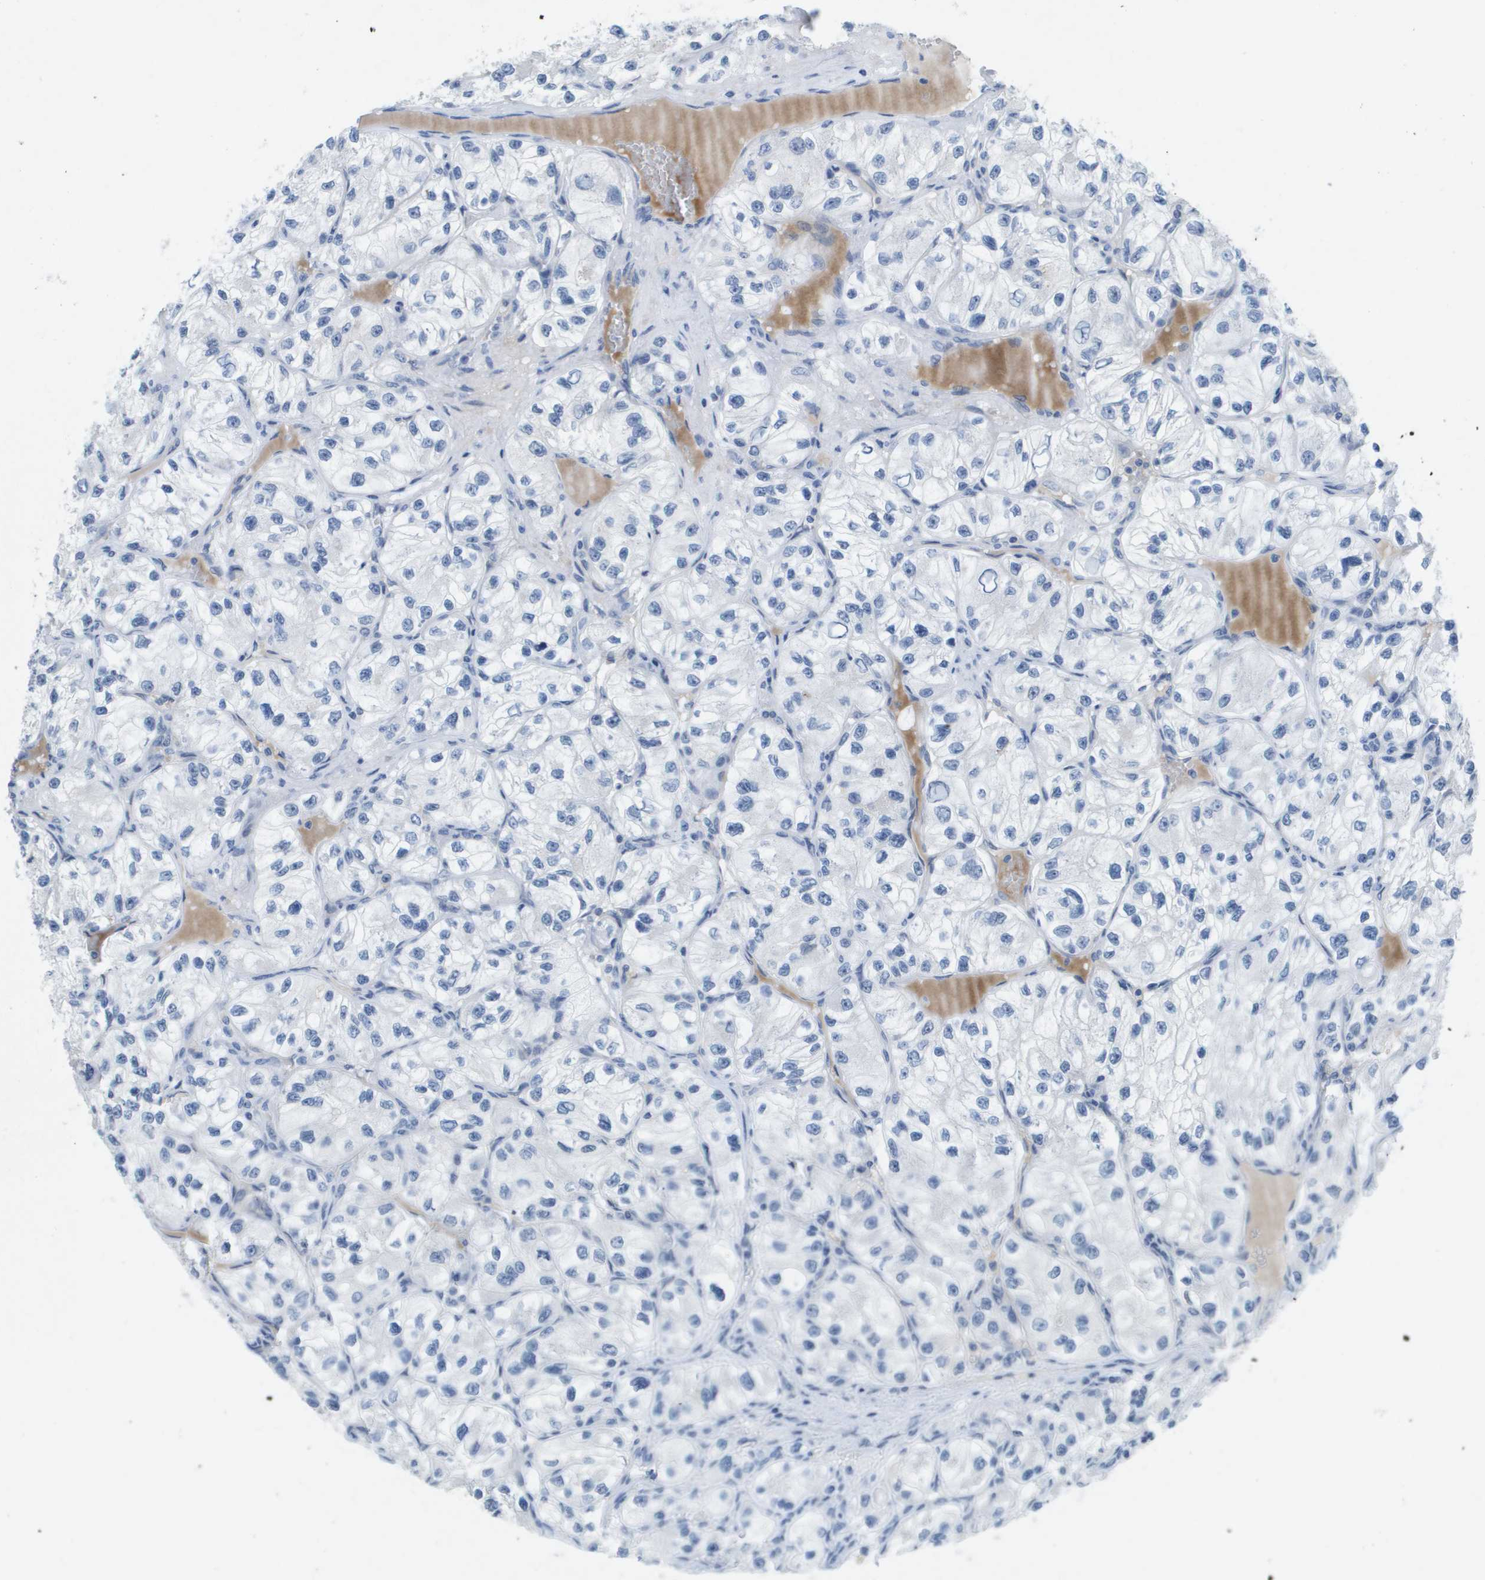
{"staining": {"intensity": "moderate", "quantity": "<25%", "location": "nuclear"}, "tissue": "renal cancer", "cell_type": "Tumor cells", "image_type": "cancer", "snomed": [{"axis": "morphology", "description": "Adenocarcinoma, NOS"}, {"axis": "topography", "description": "Kidney"}], "caption": "This is a photomicrograph of IHC staining of adenocarcinoma (renal), which shows moderate staining in the nuclear of tumor cells.", "gene": "TP53RK", "patient": {"sex": "female", "age": 57}}